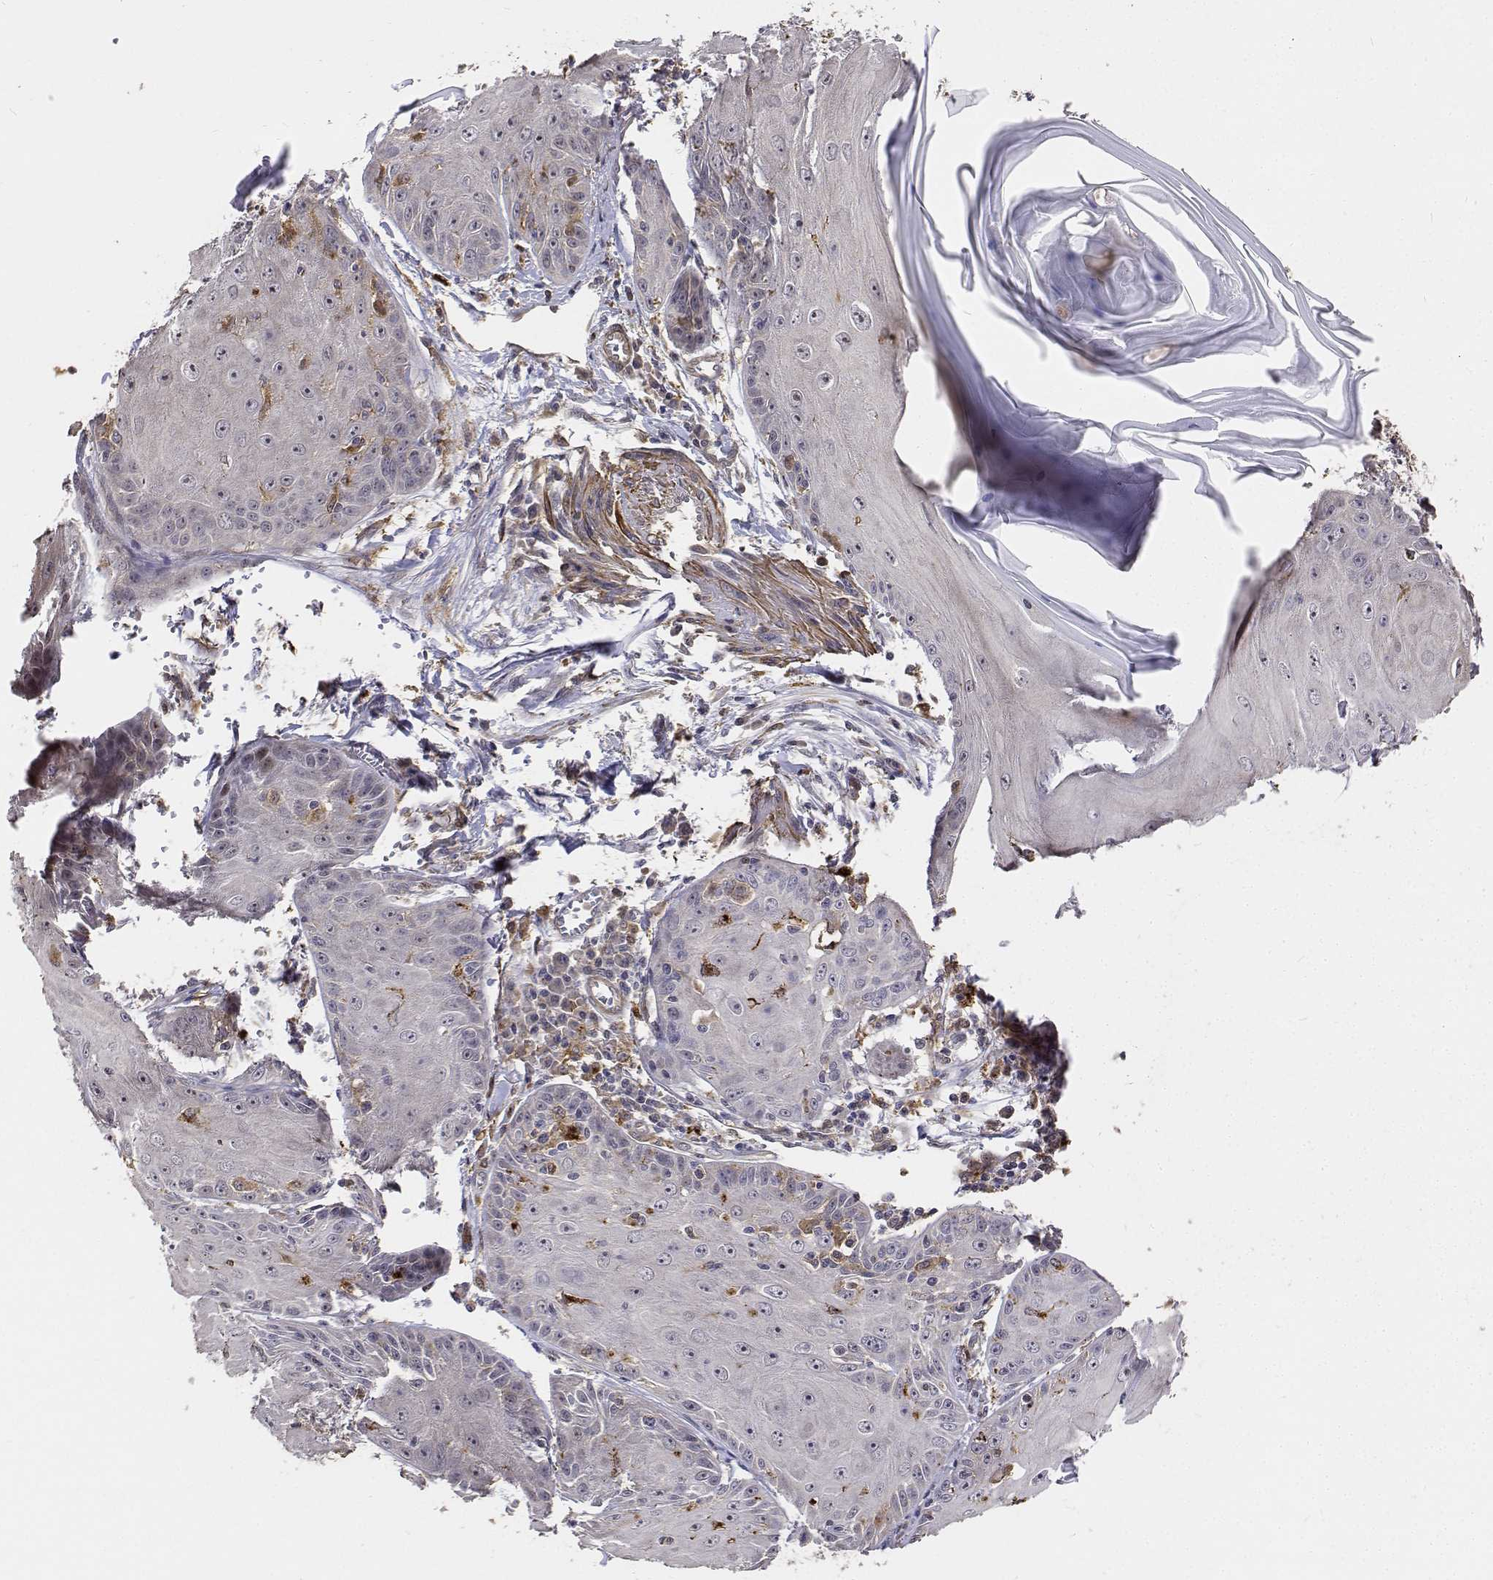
{"staining": {"intensity": "negative", "quantity": "none", "location": "none"}, "tissue": "skin cancer", "cell_type": "Tumor cells", "image_type": "cancer", "snomed": [{"axis": "morphology", "description": "Squamous cell carcinoma, NOS"}, {"axis": "topography", "description": "Skin"}, {"axis": "topography", "description": "Vulva"}], "caption": "Immunohistochemistry (IHC) photomicrograph of neoplastic tissue: skin cancer (squamous cell carcinoma) stained with DAB displays no significant protein positivity in tumor cells.", "gene": "PCID2", "patient": {"sex": "female", "age": 85}}